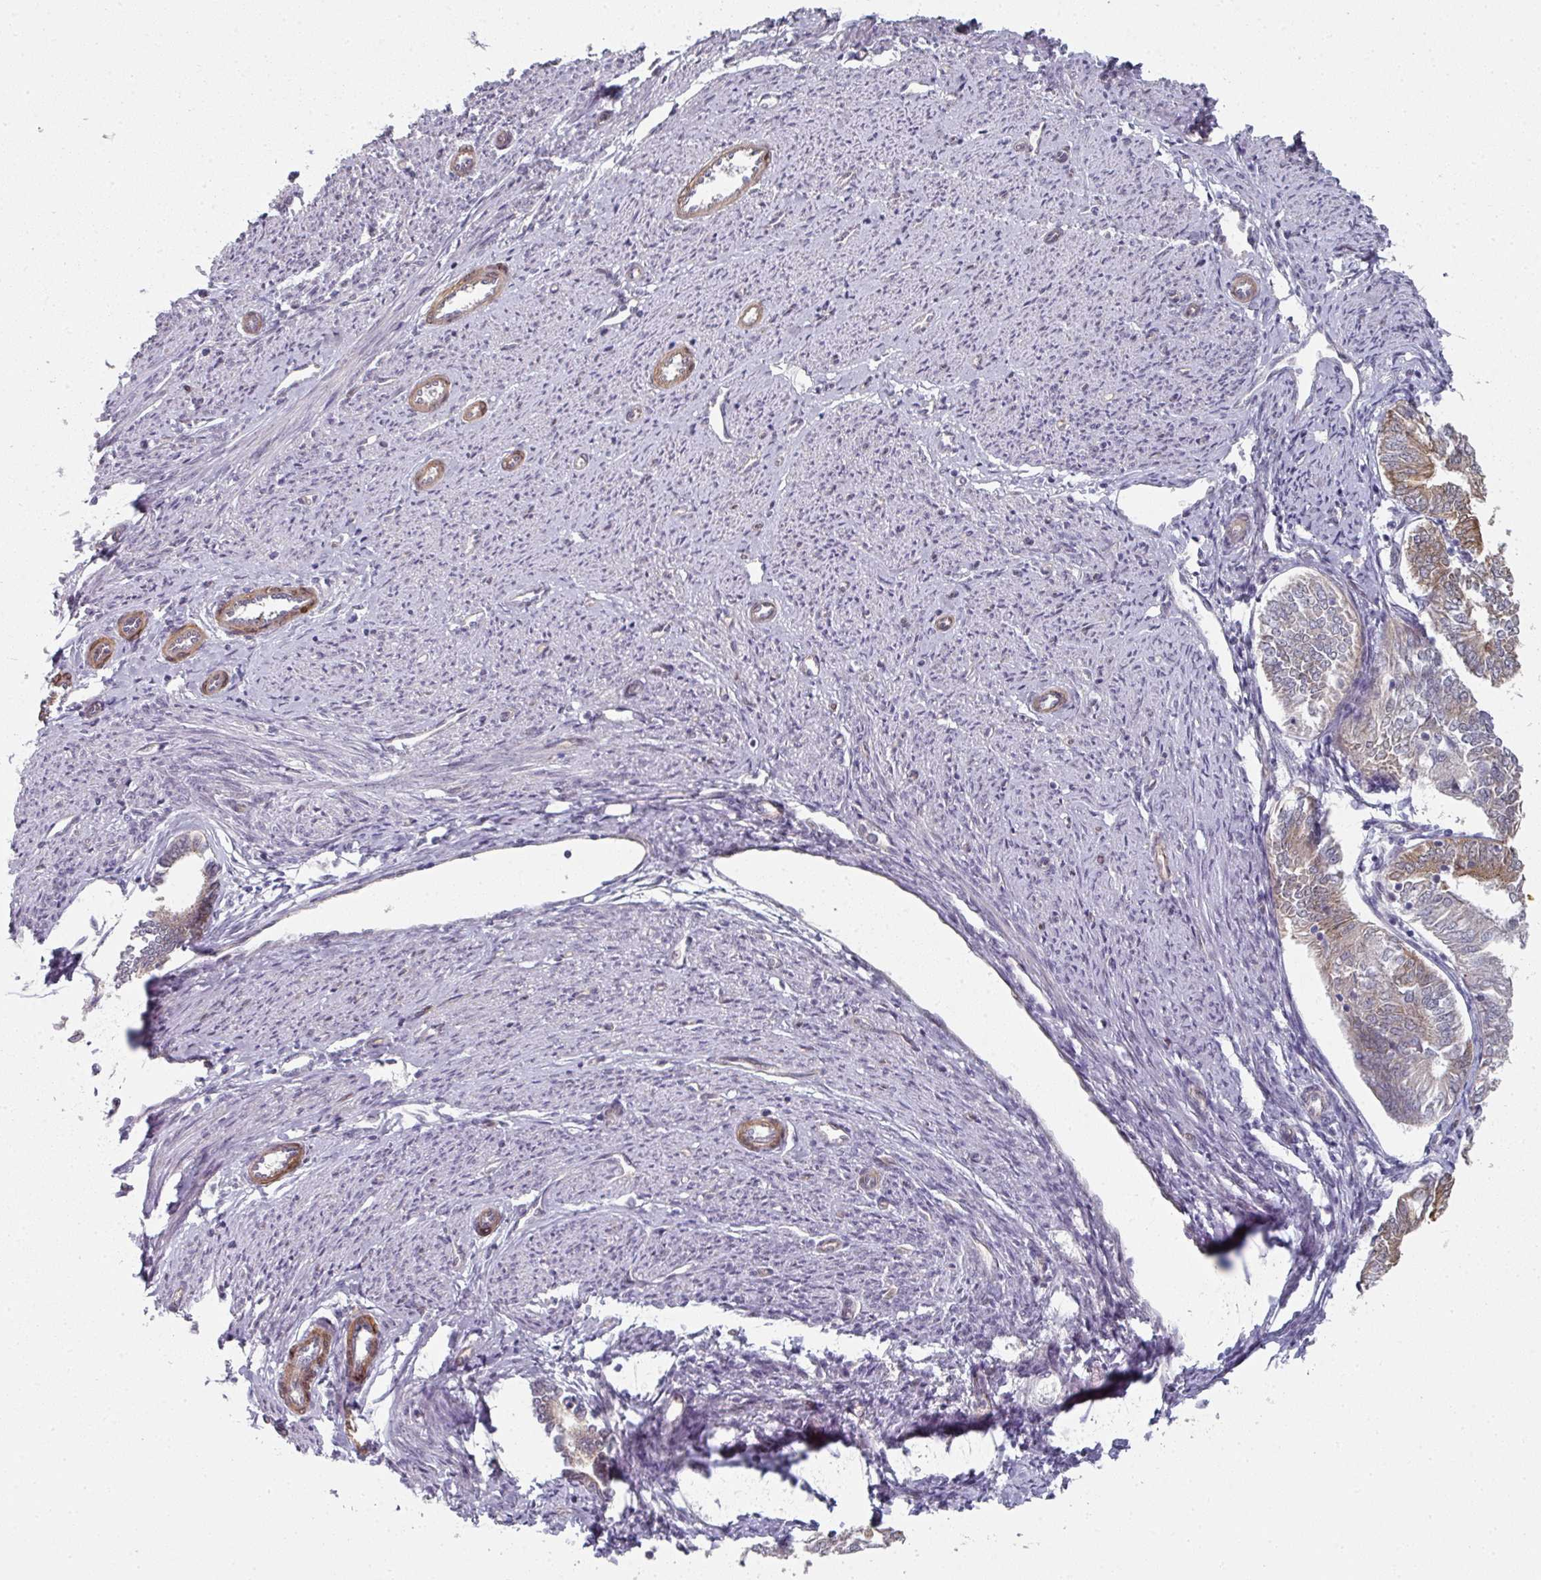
{"staining": {"intensity": "moderate", "quantity": "<25%", "location": "cytoplasmic/membranous"}, "tissue": "endometrial cancer", "cell_type": "Tumor cells", "image_type": "cancer", "snomed": [{"axis": "morphology", "description": "Adenocarcinoma, NOS"}, {"axis": "topography", "description": "Endometrium"}], "caption": "The histopathology image reveals staining of endometrial adenocarcinoma, revealing moderate cytoplasmic/membranous protein positivity (brown color) within tumor cells. (IHC, brightfield microscopy, high magnification).", "gene": "TMCC1", "patient": {"sex": "female", "age": 58}}